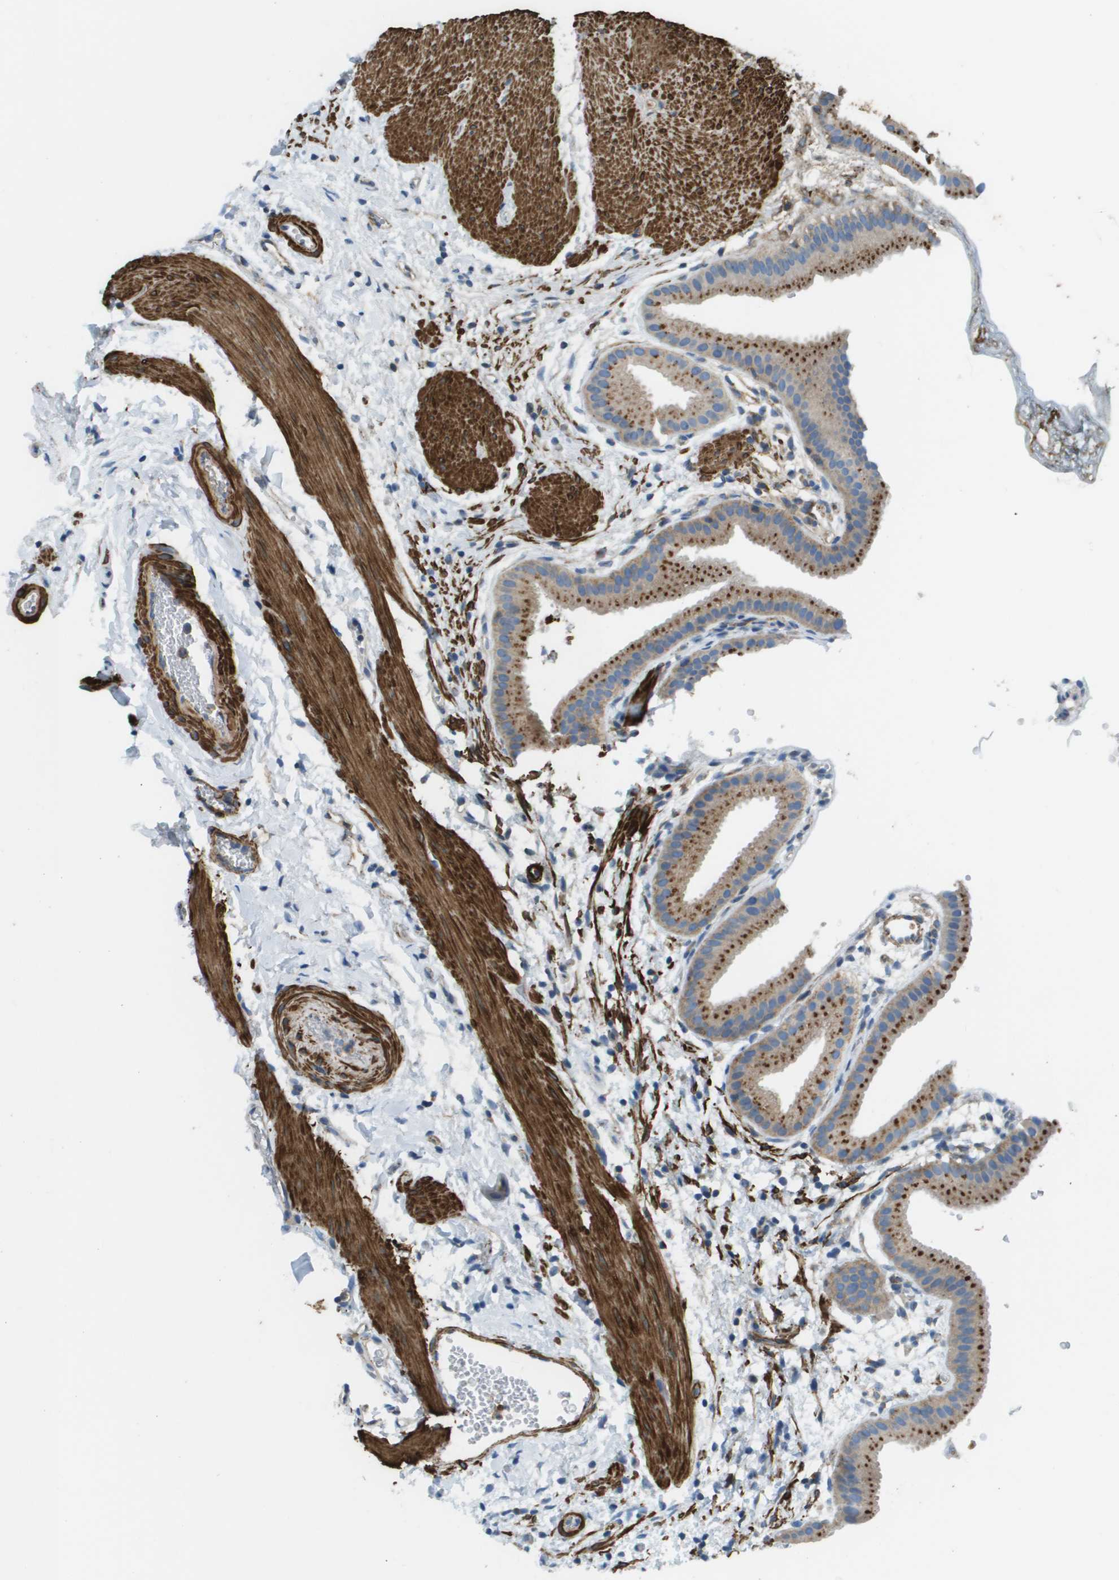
{"staining": {"intensity": "strong", "quantity": "25%-75%", "location": "cytoplasmic/membranous"}, "tissue": "gallbladder", "cell_type": "Glandular cells", "image_type": "normal", "snomed": [{"axis": "morphology", "description": "Normal tissue, NOS"}, {"axis": "topography", "description": "Gallbladder"}], "caption": "A brown stain labels strong cytoplasmic/membranous positivity of a protein in glandular cells of unremarkable human gallbladder. Using DAB (3,3'-diaminobenzidine) (brown) and hematoxylin (blue) stains, captured at high magnification using brightfield microscopy.", "gene": "MYH11", "patient": {"sex": "female", "age": 64}}